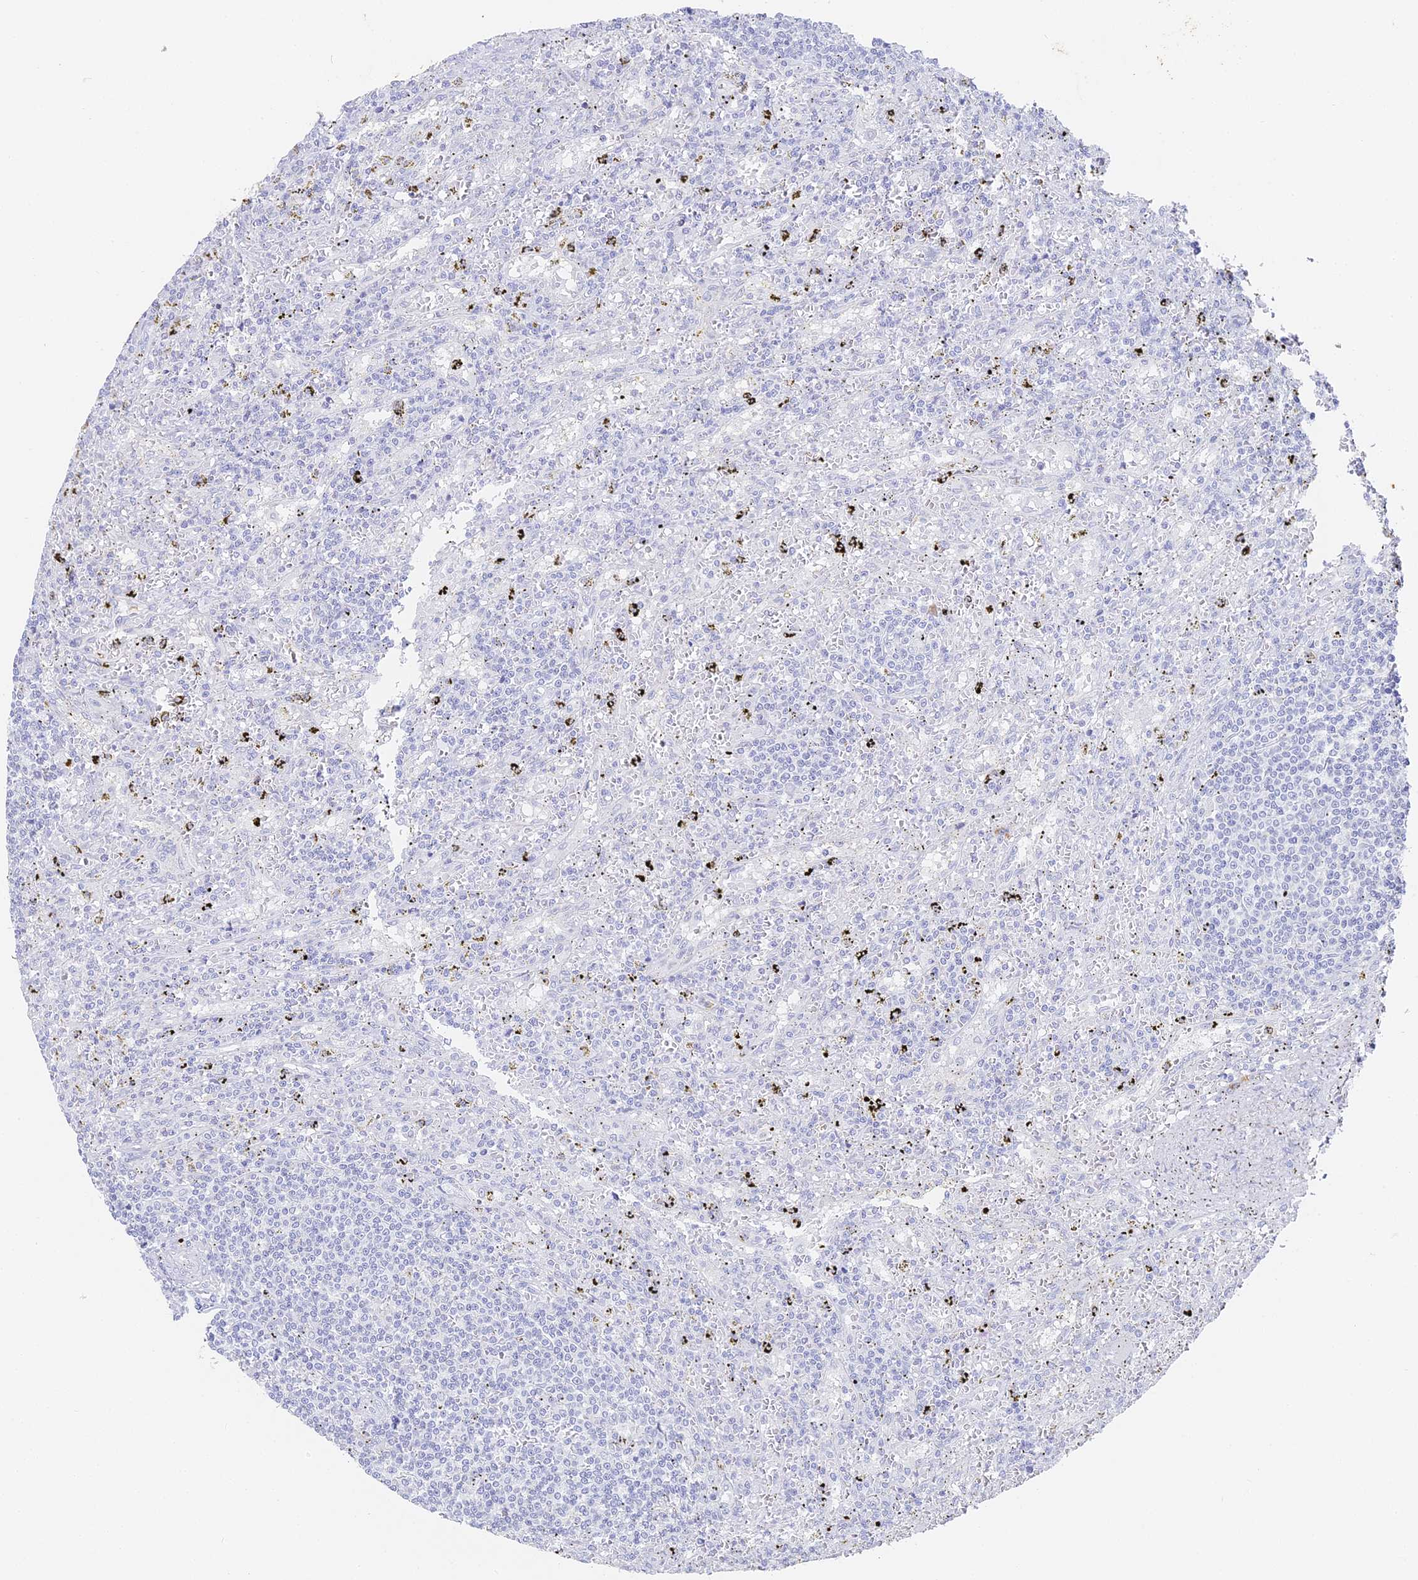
{"staining": {"intensity": "negative", "quantity": "none", "location": "none"}, "tissue": "lymphoma", "cell_type": "Tumor cells", "image_type": "cancer", "snomed": [{"axis": "morphology", "description": "Malignant lymphoma, non-Hodgkin's type, Low grade"}, {"axis": "topography", "description": "Spleen"}], "caption": "Micrograph shows no significant protein staining in tumor cells of lymphoma. The staining is performed using DAB brown chromogen with nuclei counter-stained in using hematoxylin.", "gene": "GJA1", "patient": {"sex": "male", "age": 76}}